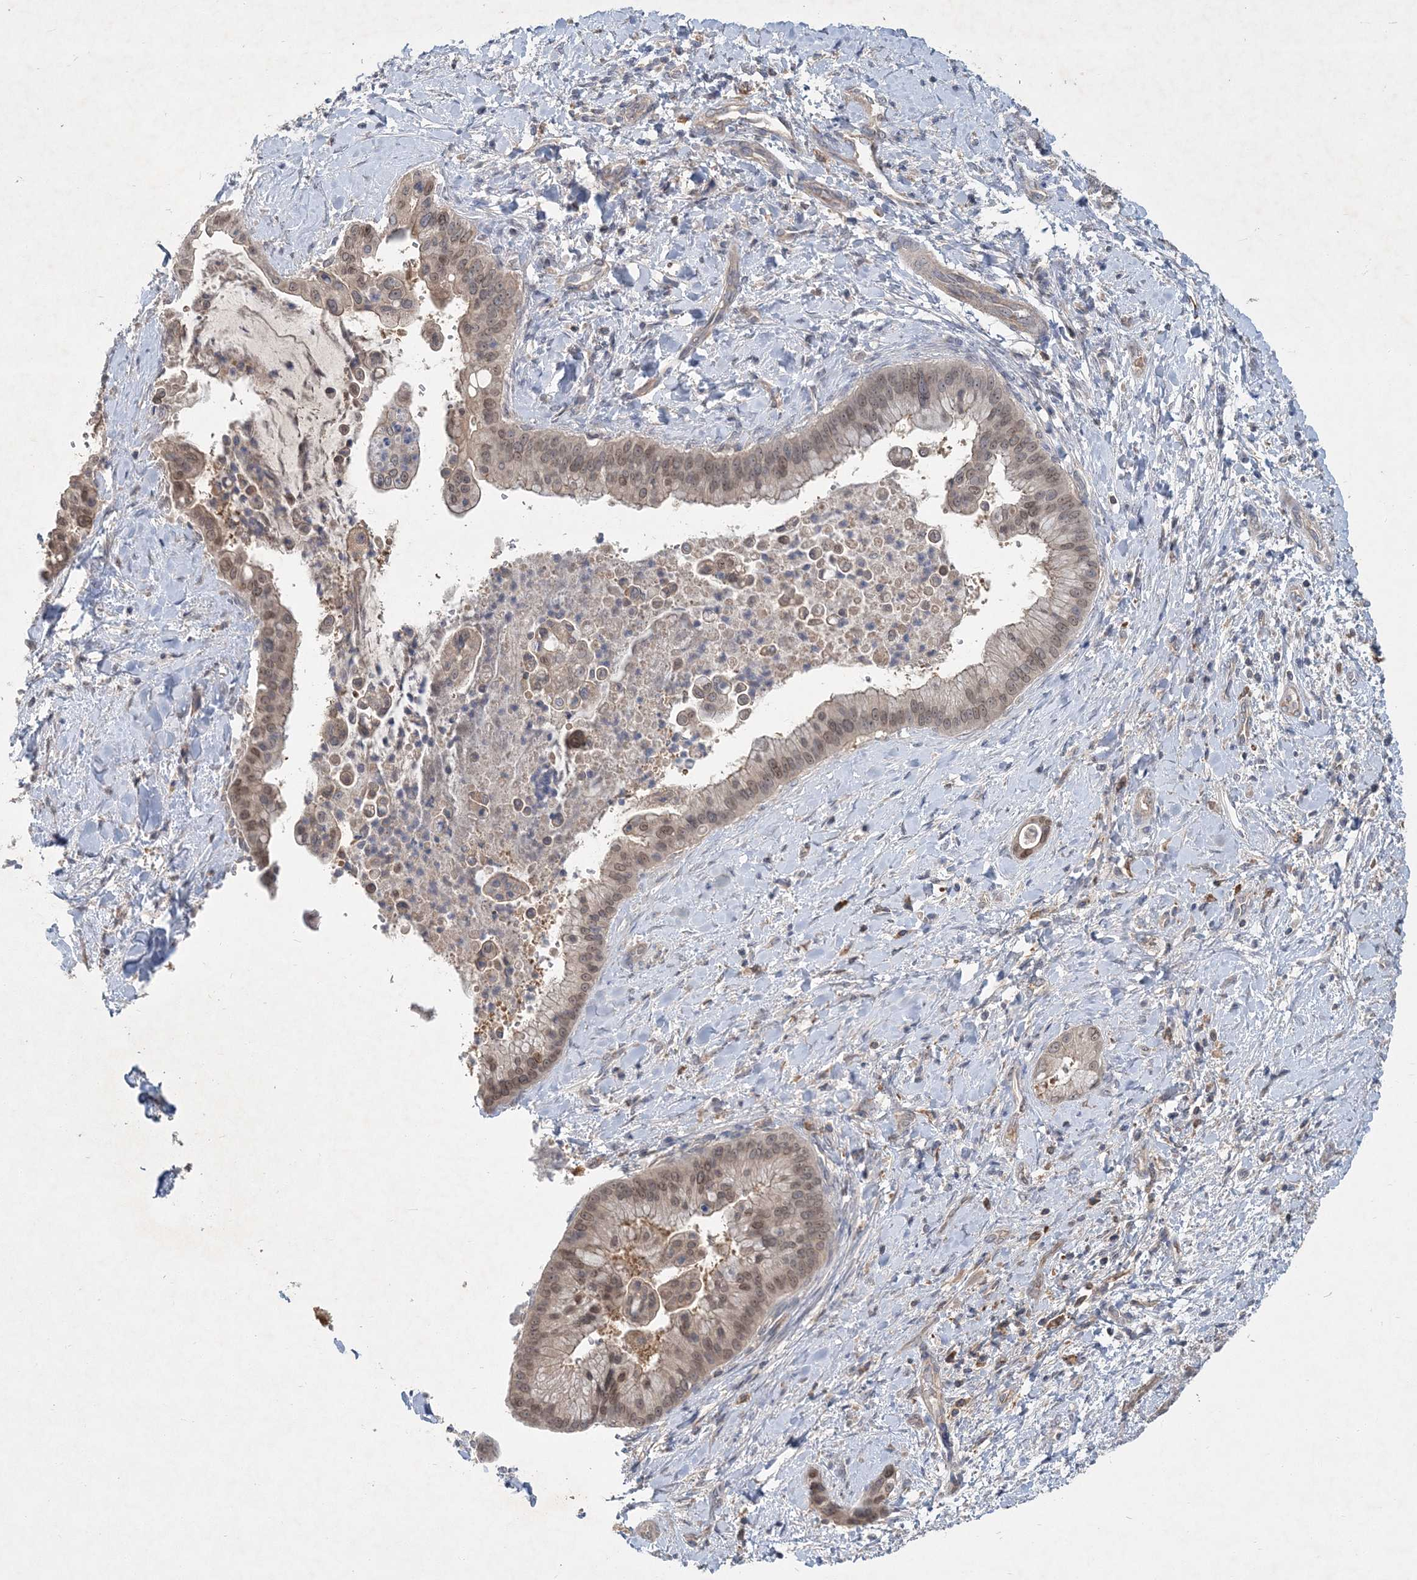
{"staining": {"intensity": "weak", "quantity": "25%-75%", "location": "nuclear"}, "tissue": "liver cancer", "cell_type": "Tumor cells", "image_type": "cancer", "snomed": [{"axis": "morphology", "description": "Cholangiocarcinoma"}, {"axis": "topography", "description": "Liver"}], "caption": "A high-resolution photomicrograph shows immunohistochemistry staining of cholangiocarcinoma (liver), which demonstrates weak nuclear expression in approximately 25%-75% of tumor cells. The staining was performed using DAB, with brown indicating positive protein expression. Nuclei are stained blue with hematoxylin.", "gene": "RNF25", "patient": {"sex": "female", "age": 54}}